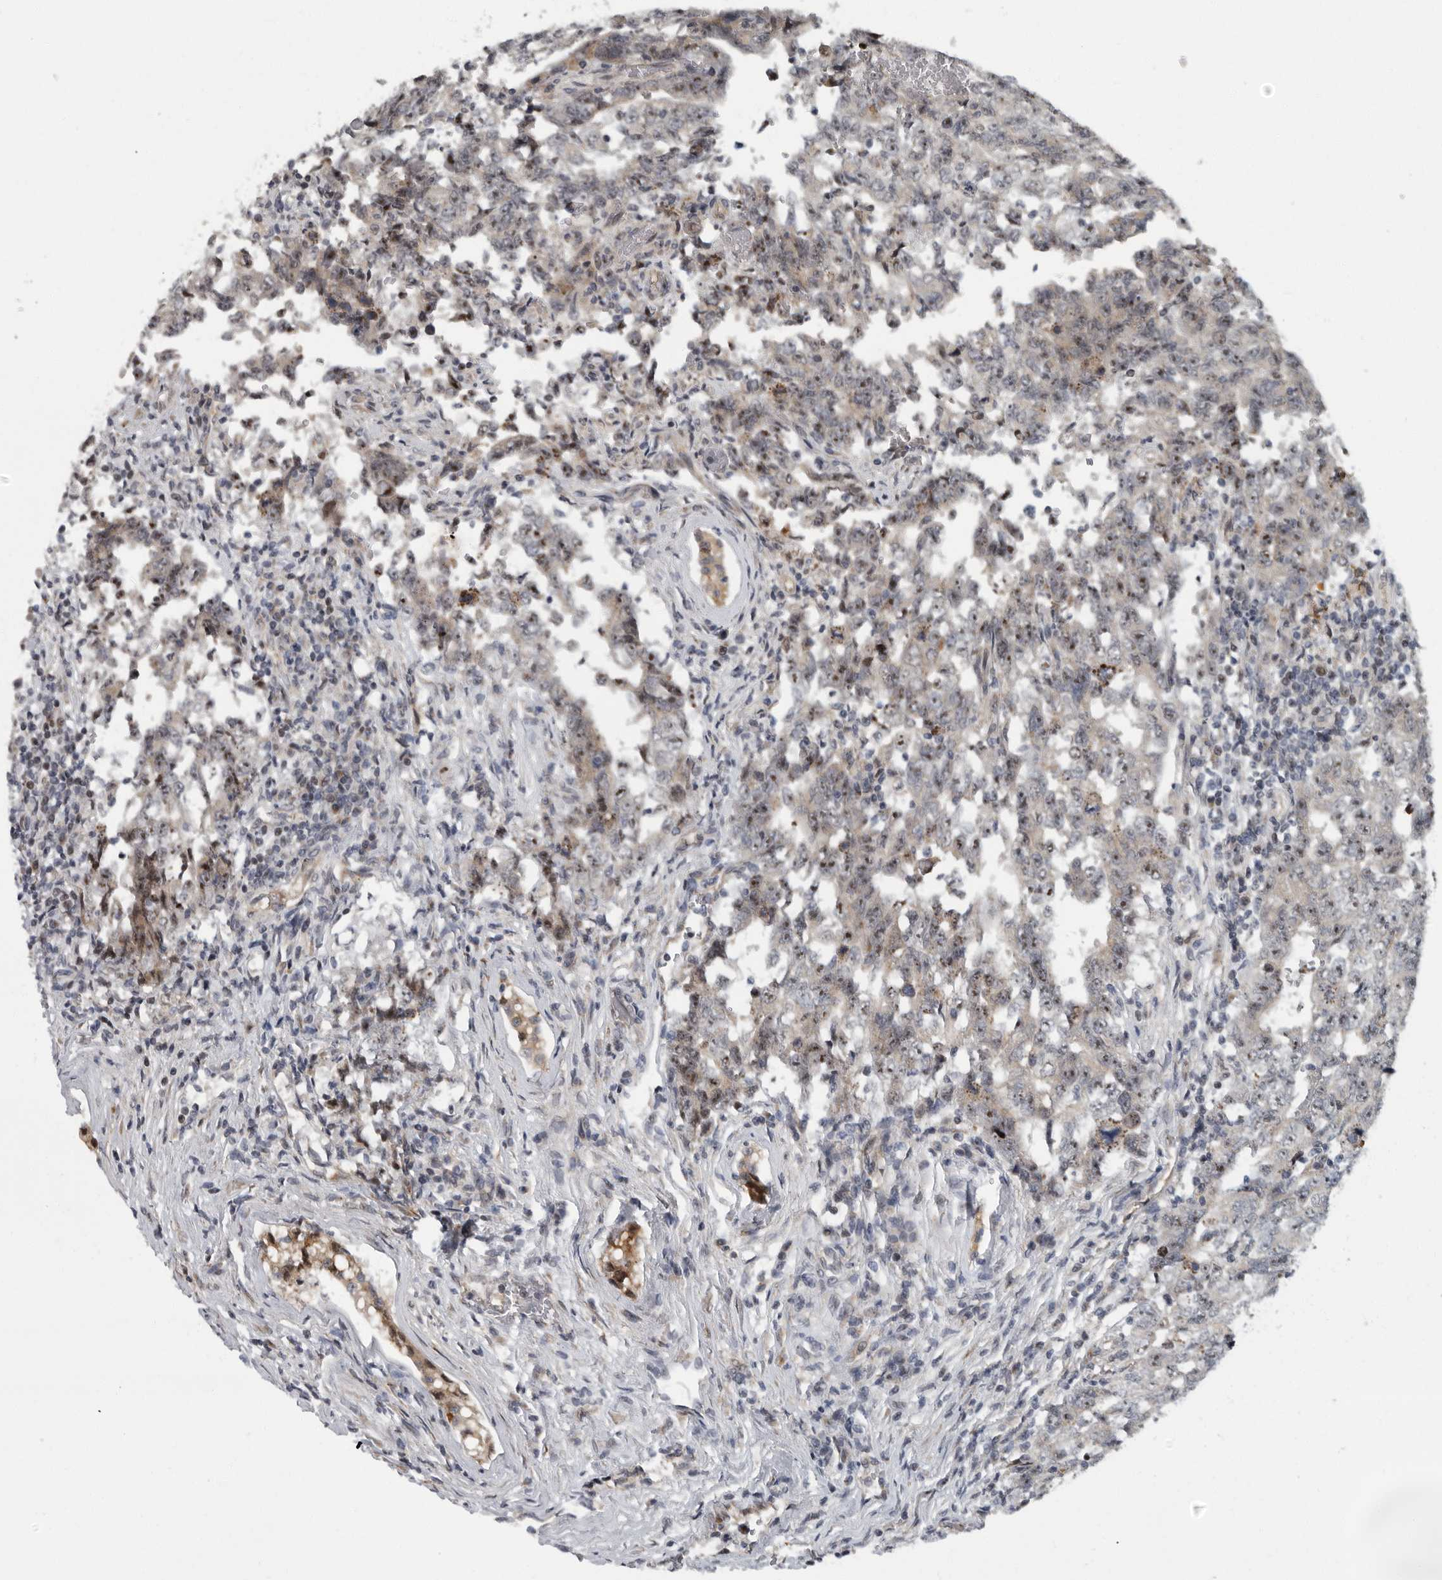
{"staining": {"intensity": "moderate", "quantity": "<25%", "location": "cytoplasmic/membranous,nuclear"}, "tissue": "testis cancer", "cell_type": "Tumor cells", "image_type": "cancer", "snomed": [{"axis": "morphology", "description": "Carcinoma, Embryonal, NOS"}, {"axis": "topography", "description": "Testis"}], "caption": "A histopathology image of embryonal carcinoma (testis) stained for a protein reveals moderate cytoplasmic/membranous and nuclear brown staining in tumor cells. (Stains: DAB (3,3'-diaminobenzidine) in brown, nuclei in blue, Microscopy: brightfield microscopy at high magnification).", "gene": "PDCD11", "patient": {"sex": "male", "age": 26}}